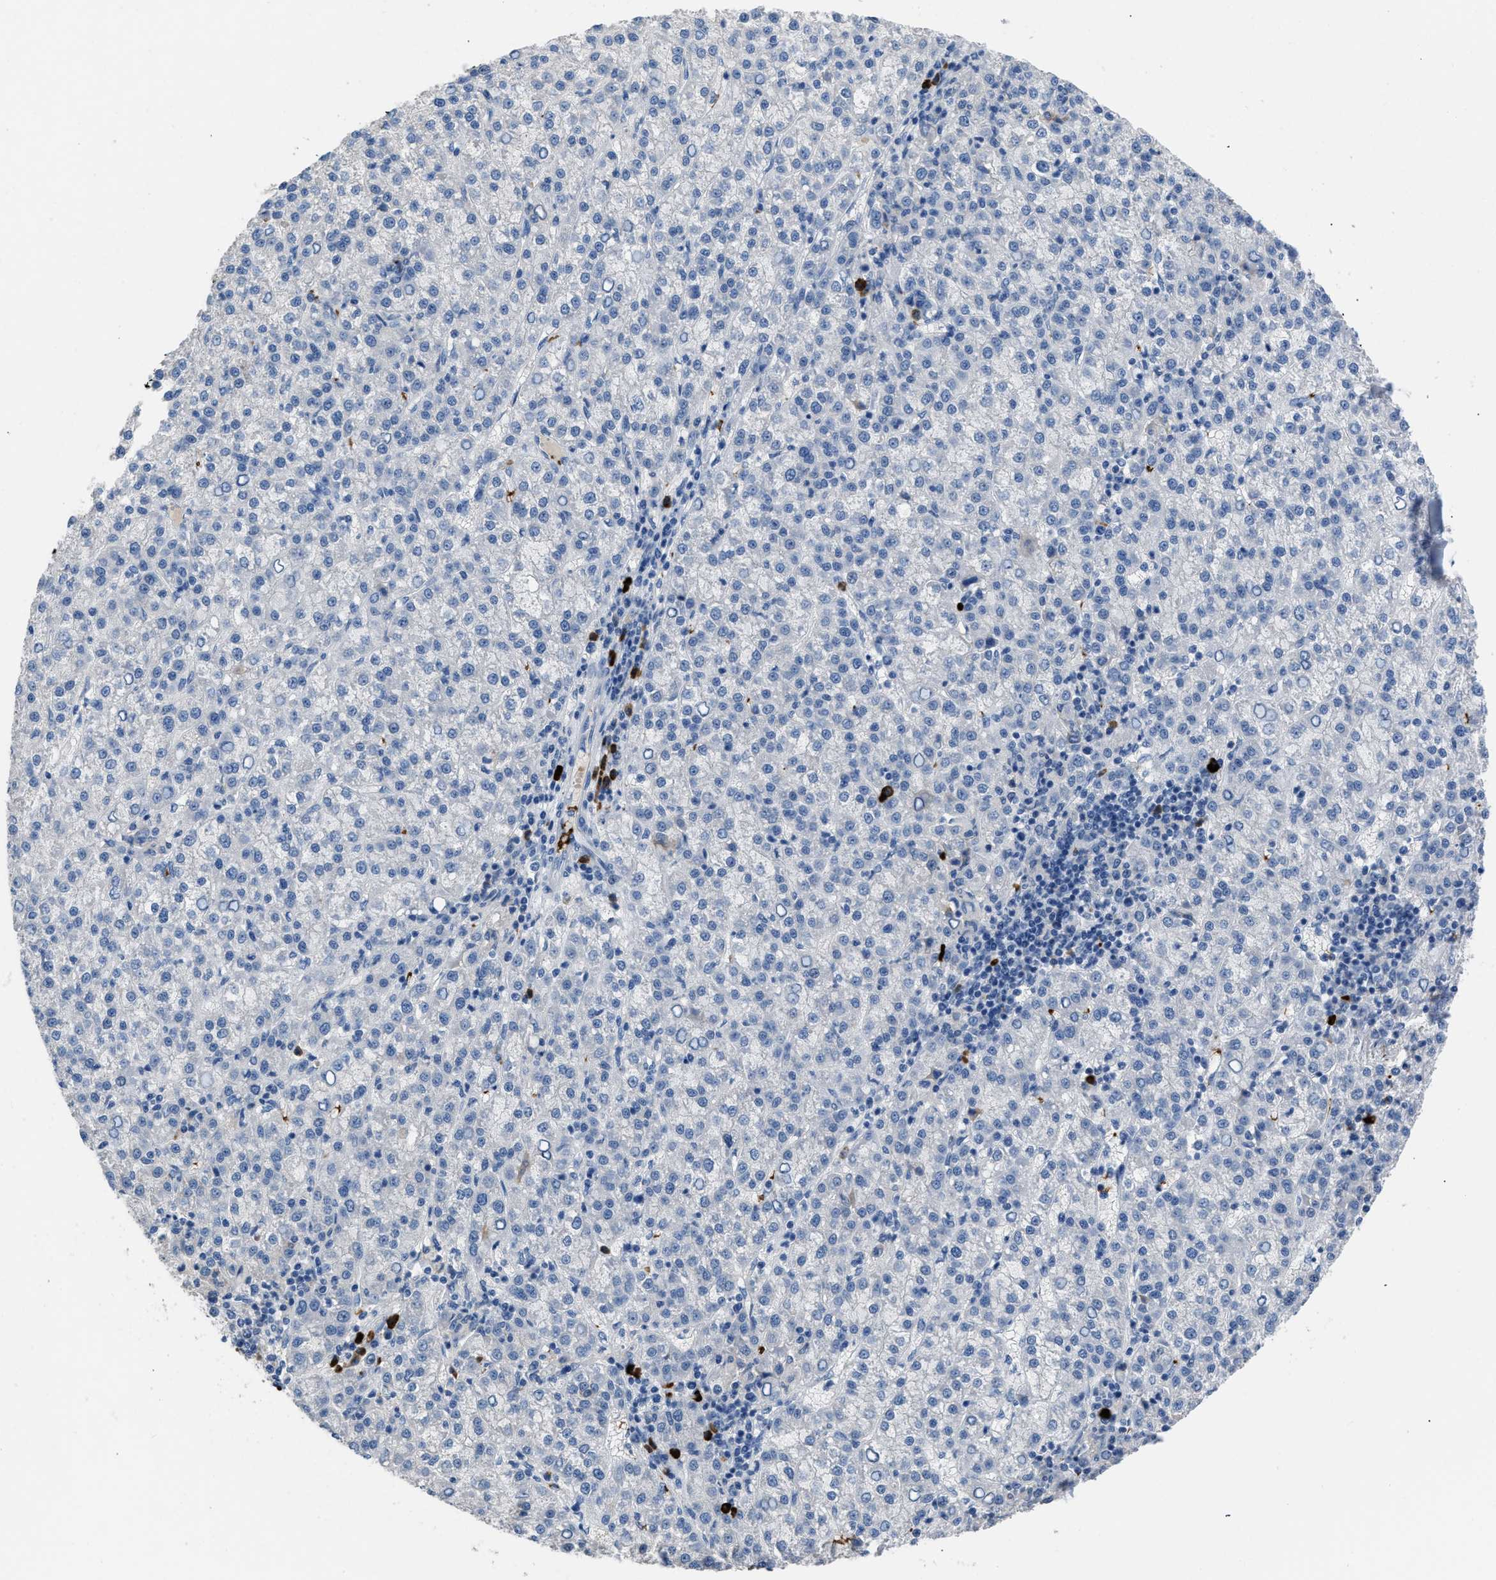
{"staining": {"intensity": "negative", "quantity": "none", "location": "none"}, "tissue": "liver cancer", "cell_type": "Tumor cells", "image_type": "cancer", "snomed": [{"axis": "morphology", "description": "Carcinoma, Hepatocellular, NOS"}, {"axis": "topography", "description": "Liver"}], "caption": "Liver cancer (hepatocellular carcinoma) was stained to show a protein in brown. There is no significant staining in tumor cells.", "gene": "FGF18", "patient": {"sex": "female", "age": 58}}